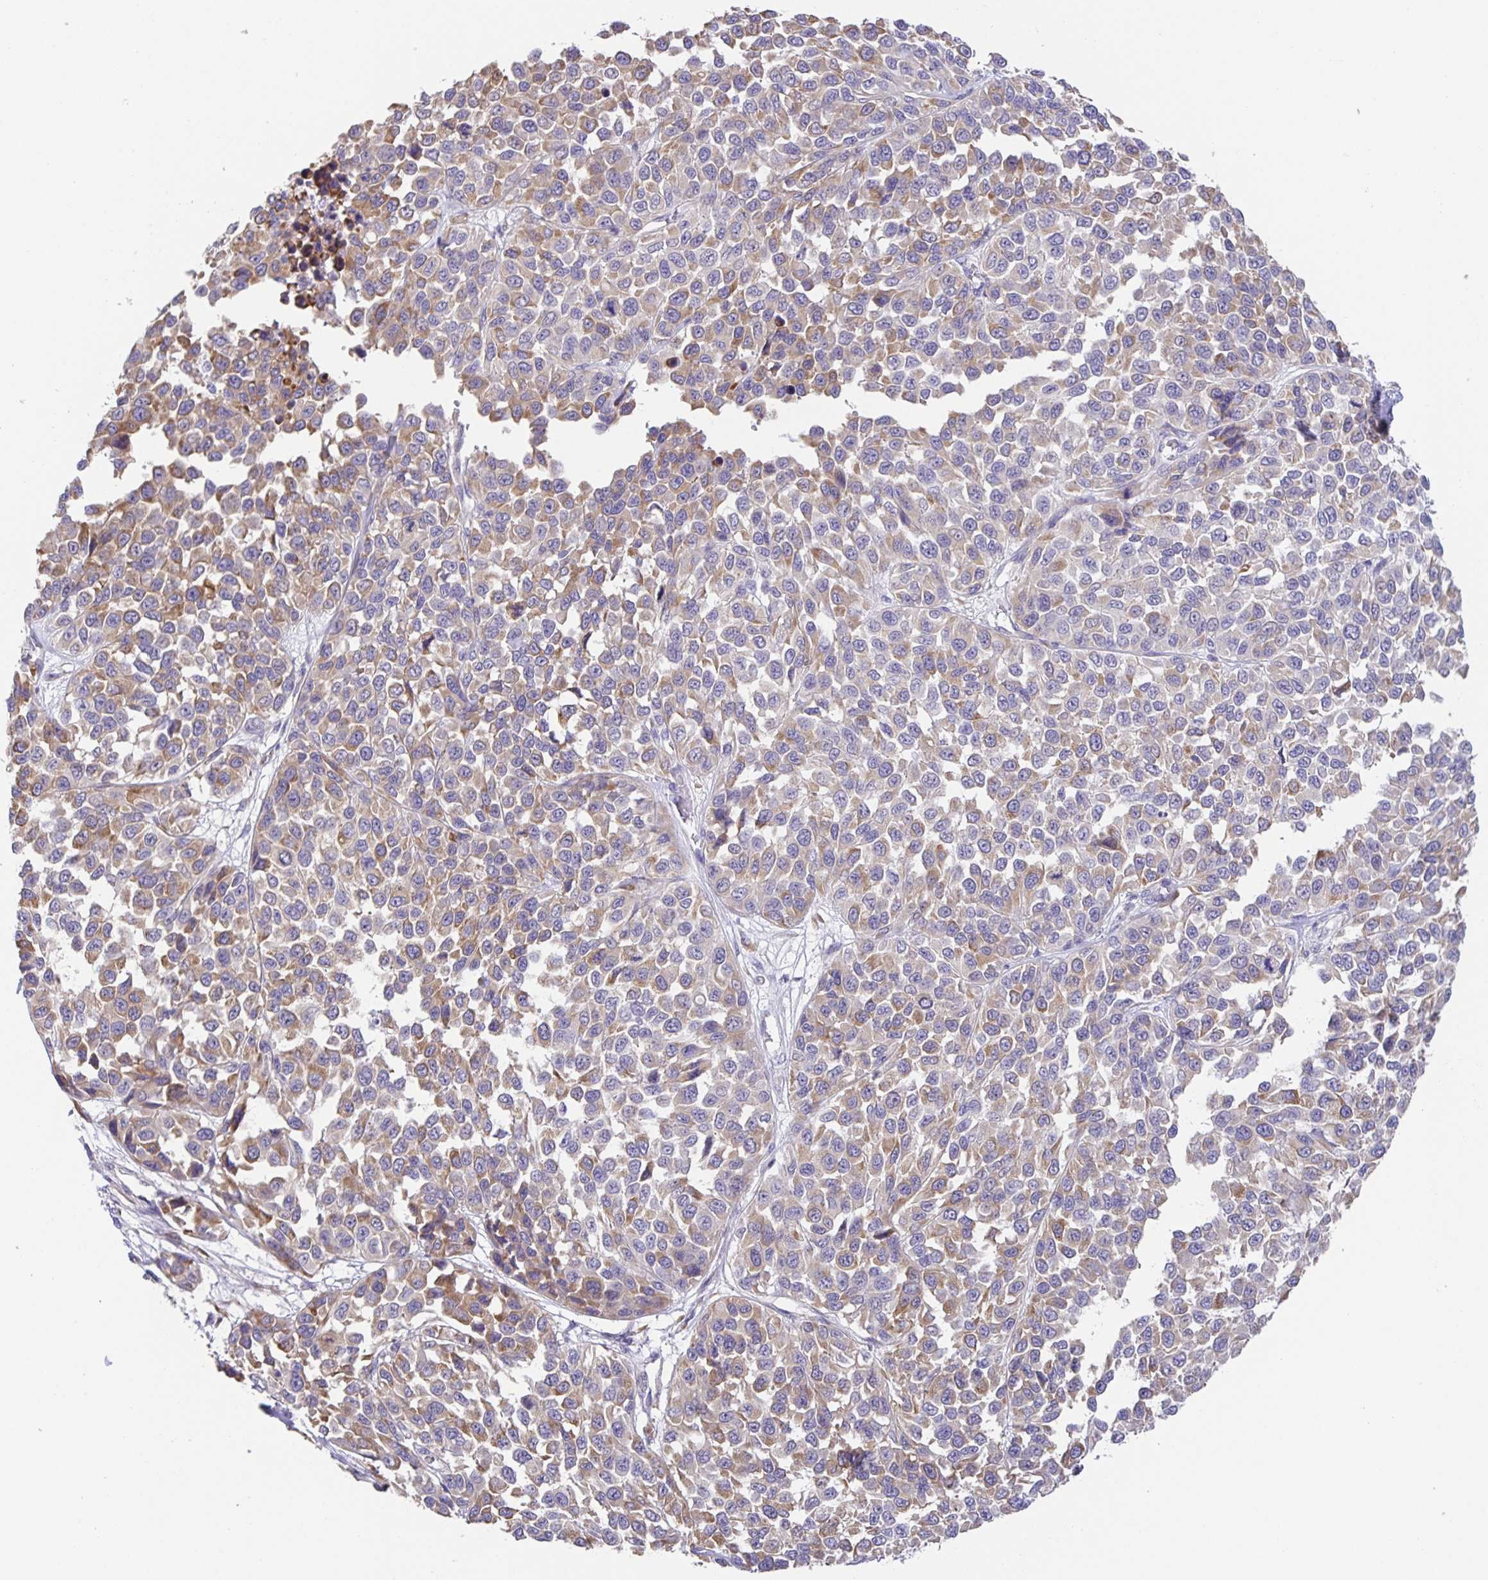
{"staining": {"intensity": "weak", "quantity": "25%-75%", "location": "cytoplasmic/membranous"}, "tissue": "melanoma", "cell_type": "Tumor cells", "image_type": "cancer", "snomed": [{"axis": "morphology", "description": "Malignant melanoma, NOS"}, {"axis": "topography", "description": "Skin"}], "caption": "There is low levels of weak cytoplasmic/membranous staining in tumor cells of melanoma, as demonstrated by immunohistochemical staining (brown color).", "gene": "PRR36", "patient": {"sex": "male", "age": 62}}